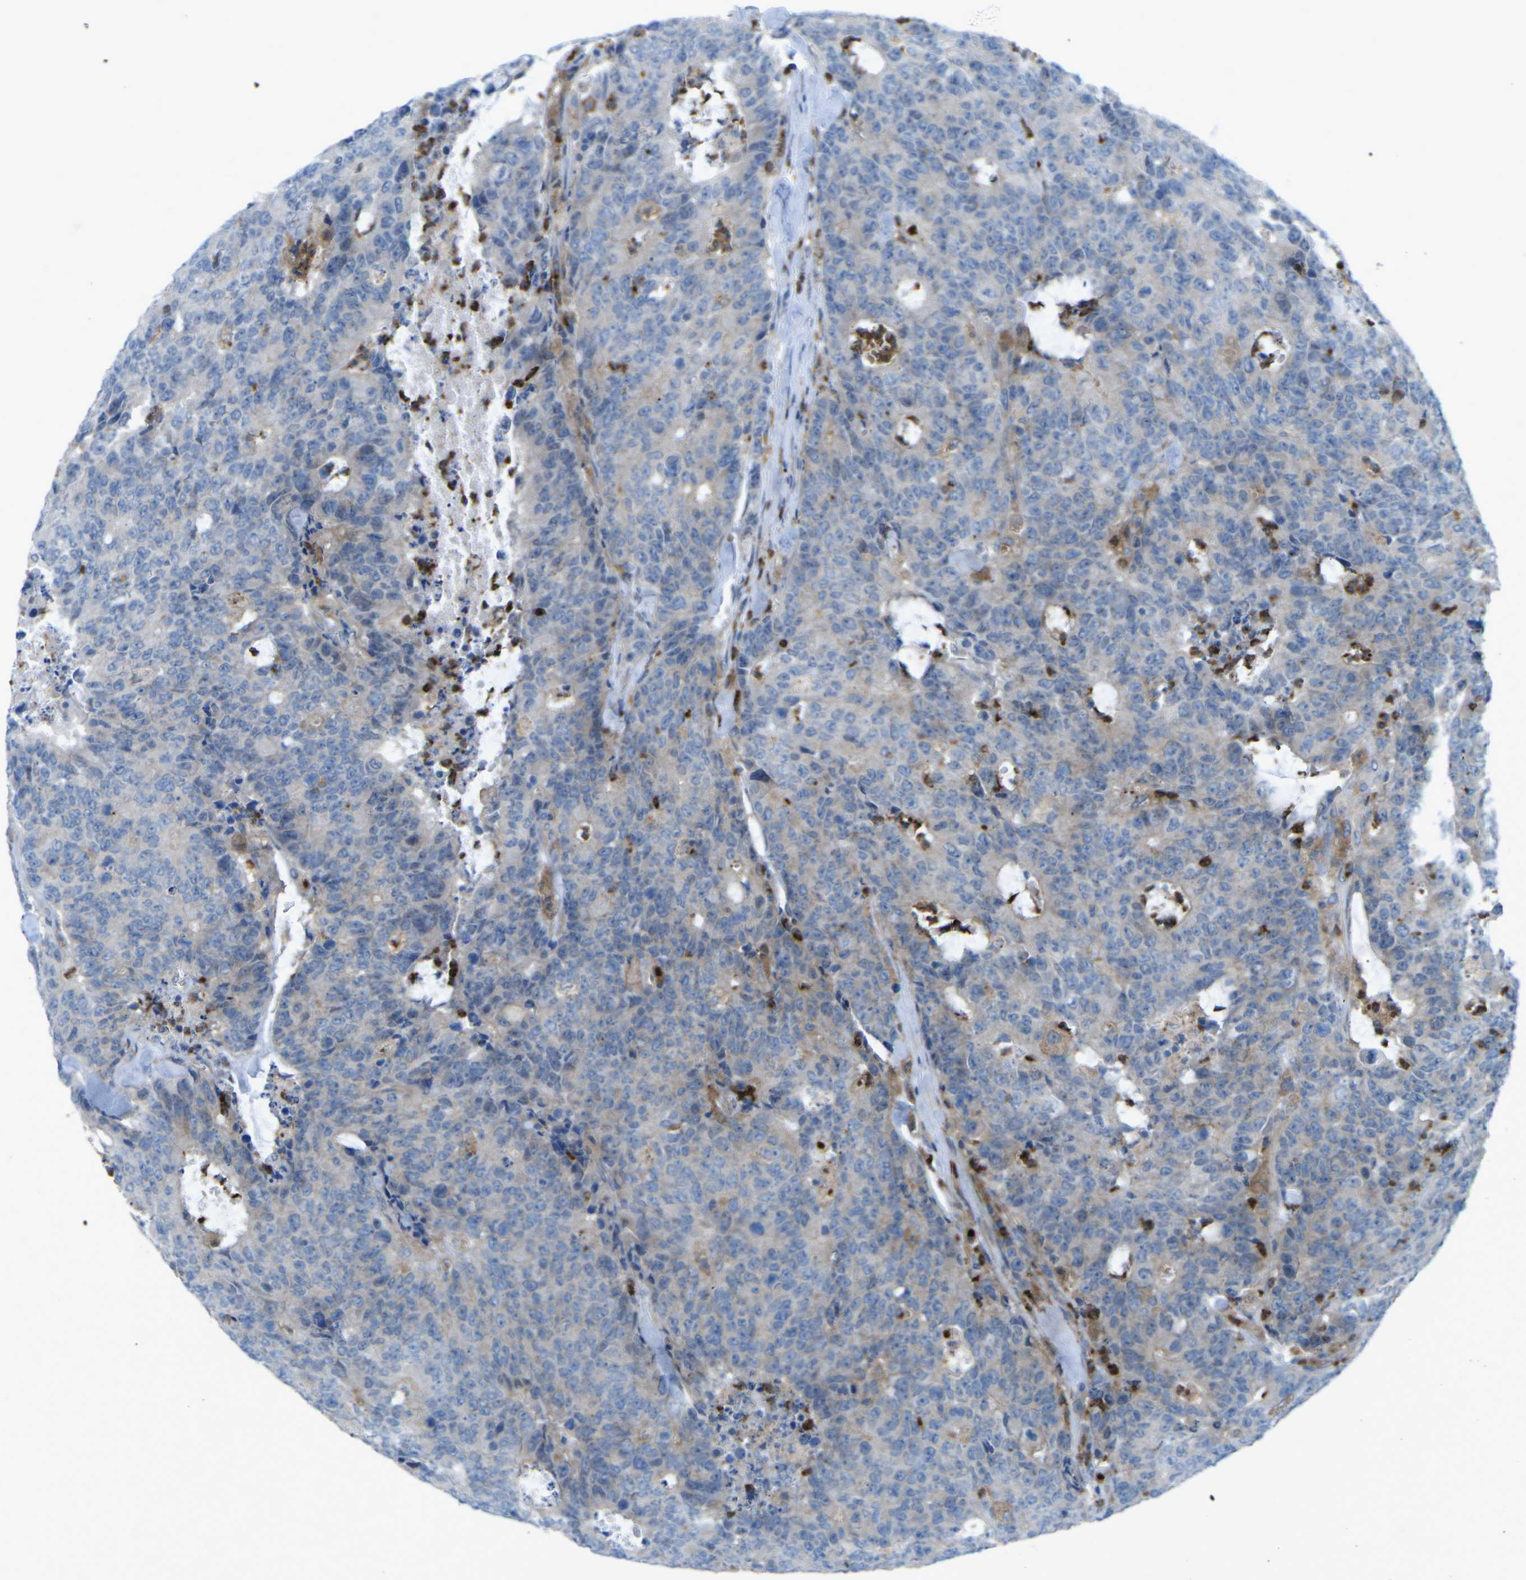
{"staining": {"intensity": "weak", "quantity": "<25%", "location": "cytoplasmic/membranous"}, "tissue": "colorectal cancer", "cell_type": "Tumor cells", "image_type": "cancer", "snomed": [{"axis": "morphology", "description": "Adenocarcinoma, NOS"}, {"axis": "topography", "description": "Colon"}], "caption": "High power microscopy micrograph of an immunohistochemistry (IHC) micrograph of colorectal cancer (adenocarcinoma), revealing no significant positivity in tumor cells. (Immunohistochemistry (ihc), brightfield microscopy, high magnification).", "gene": "STK11", "patient": {"sex": "female", "age": 86}}